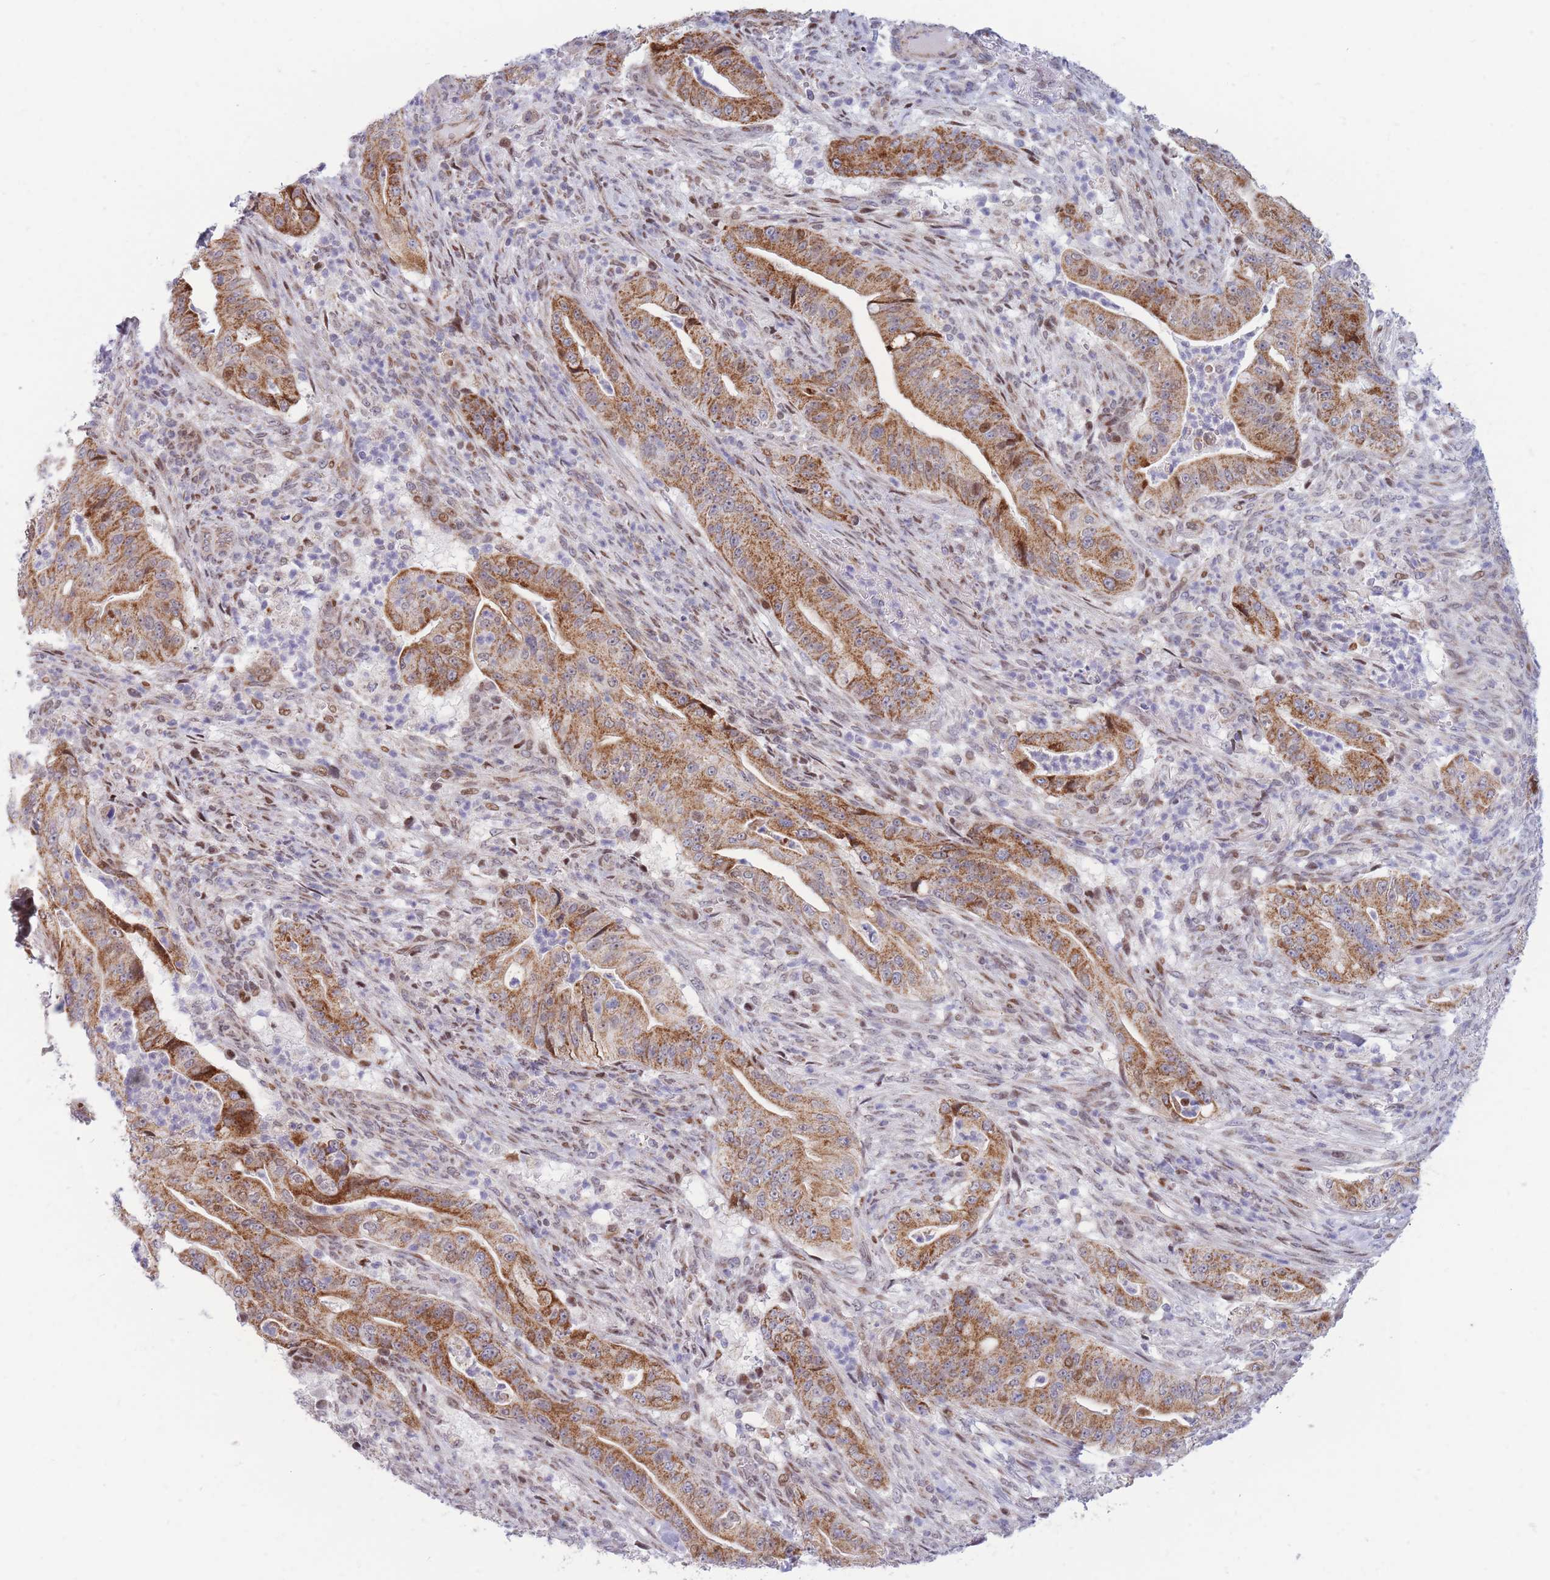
{"staining": {"intensity": "moderate", "quantity": ">75%", "location": "cytoplasmic/membranous"}, "tissue": "pancreatic cancer", "cell_type": "Tumor cells", "image_type": "cancer", "snomed": [{"axis": "morphology", "description": "Adenocarcinoma, NOS"}, {"axis": "topography", "description": "Pancreas"}], "caption": "High-magnification brightfield microscopy of pancreatic adenocarcinoma stained with DAB (3,3'-diaminobenzidine) (brown) and counterstained with hematoxylin (blue). tumor cells exhibit moderate cytoplasmic/membranous positivity is present in approximately>75% of cells.", "gene": "MOB4", "patient": {"sex": "male", "age": 71}}